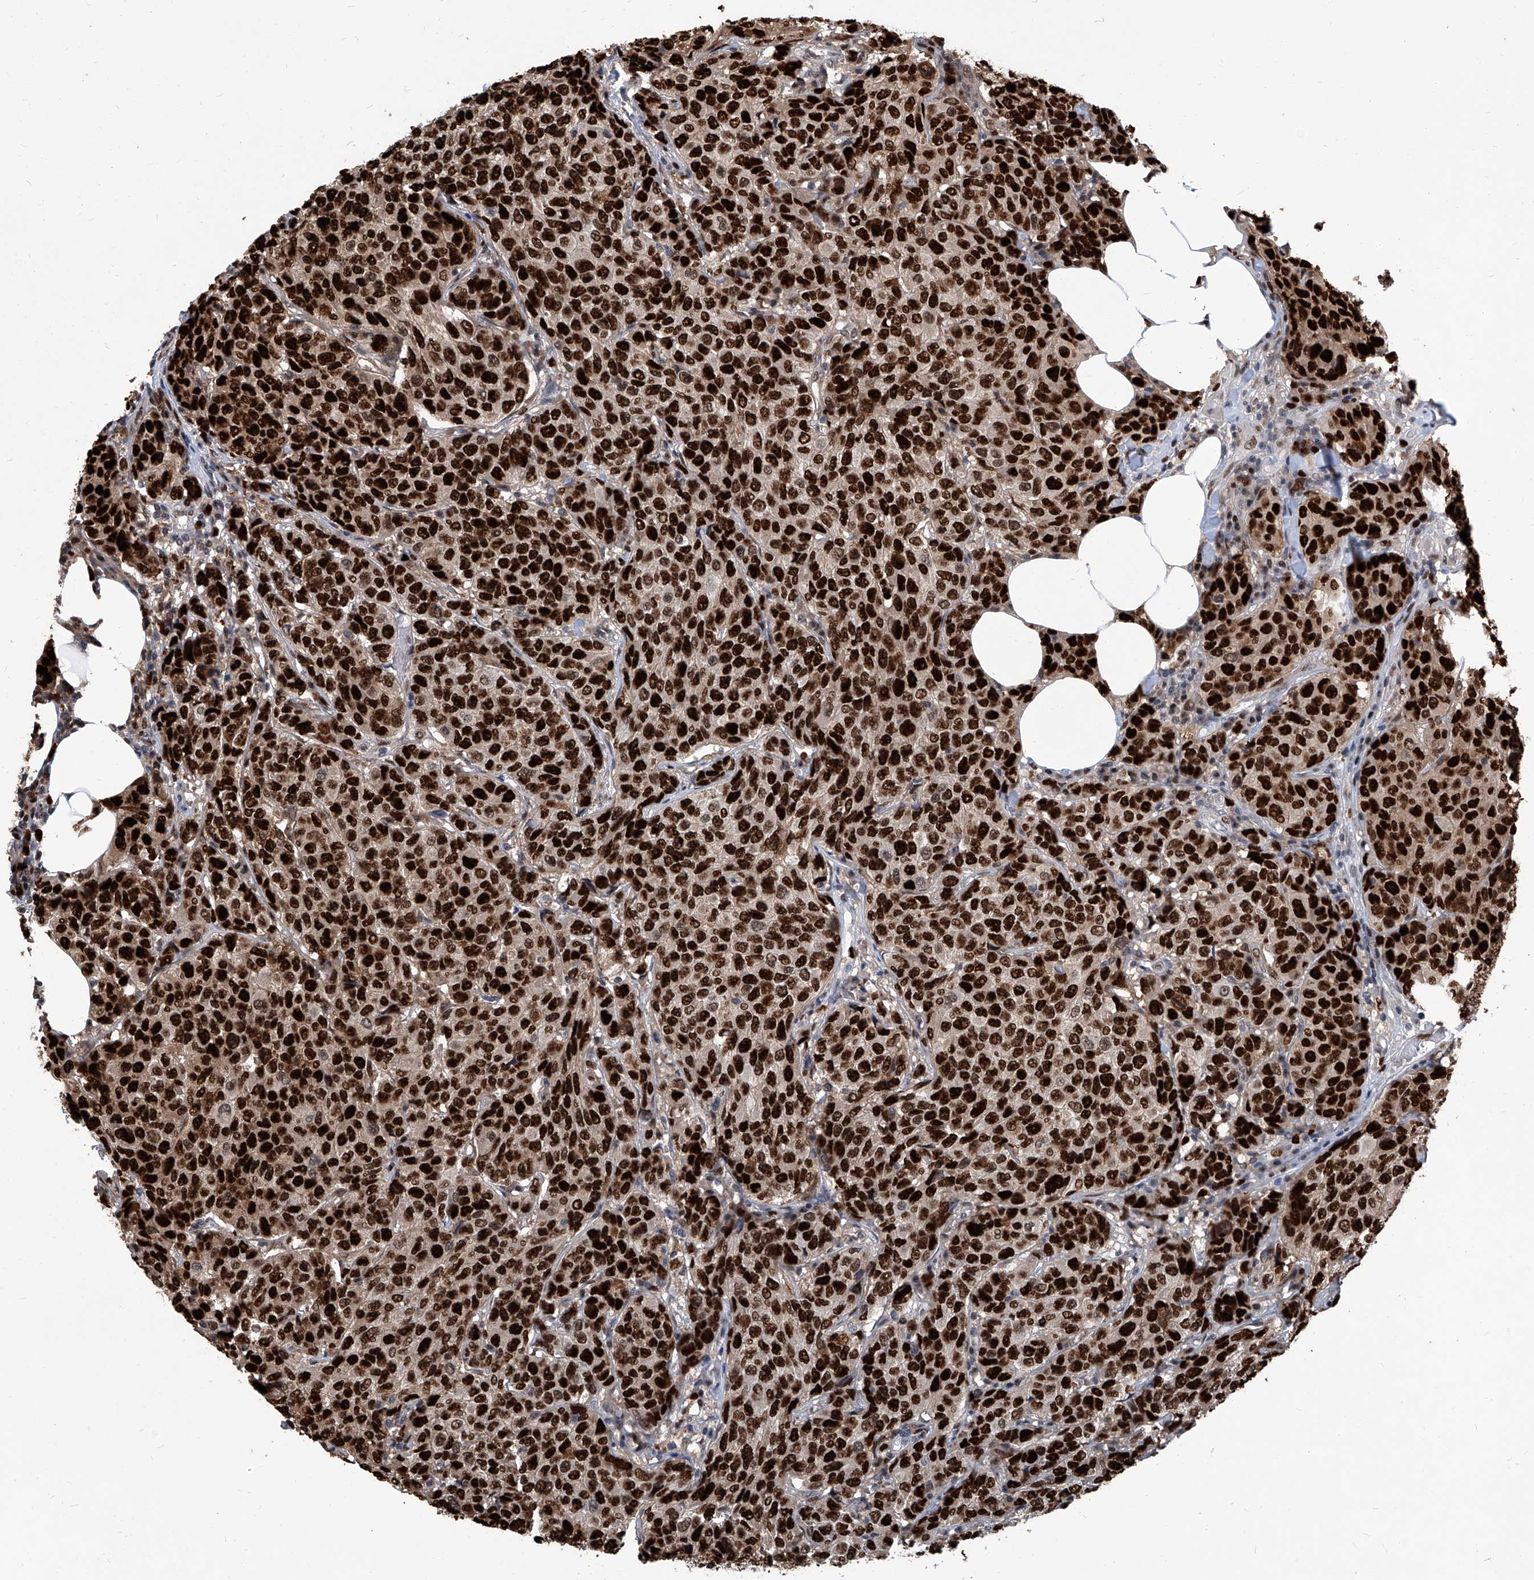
{"staining": {"intensity": "strong", "quantity": ">75%", "location": "nuclear"}, "tissue": "breast cancer", "cell_type": "Tumor cells", "image_type": "cancer", "snomed": [{"axis": "morphology", "description": "Duct carcinoma"}, {"axis": "topography", "description": "Breast"}], "caption": "Breast infiltrating ductal carcinoma stained with a brown dye demonstrates strong nuclear positive positivity in about >75% of tumor cells.", "gene": "PCNA", "patient": {"sex": "female", "age": 55}}